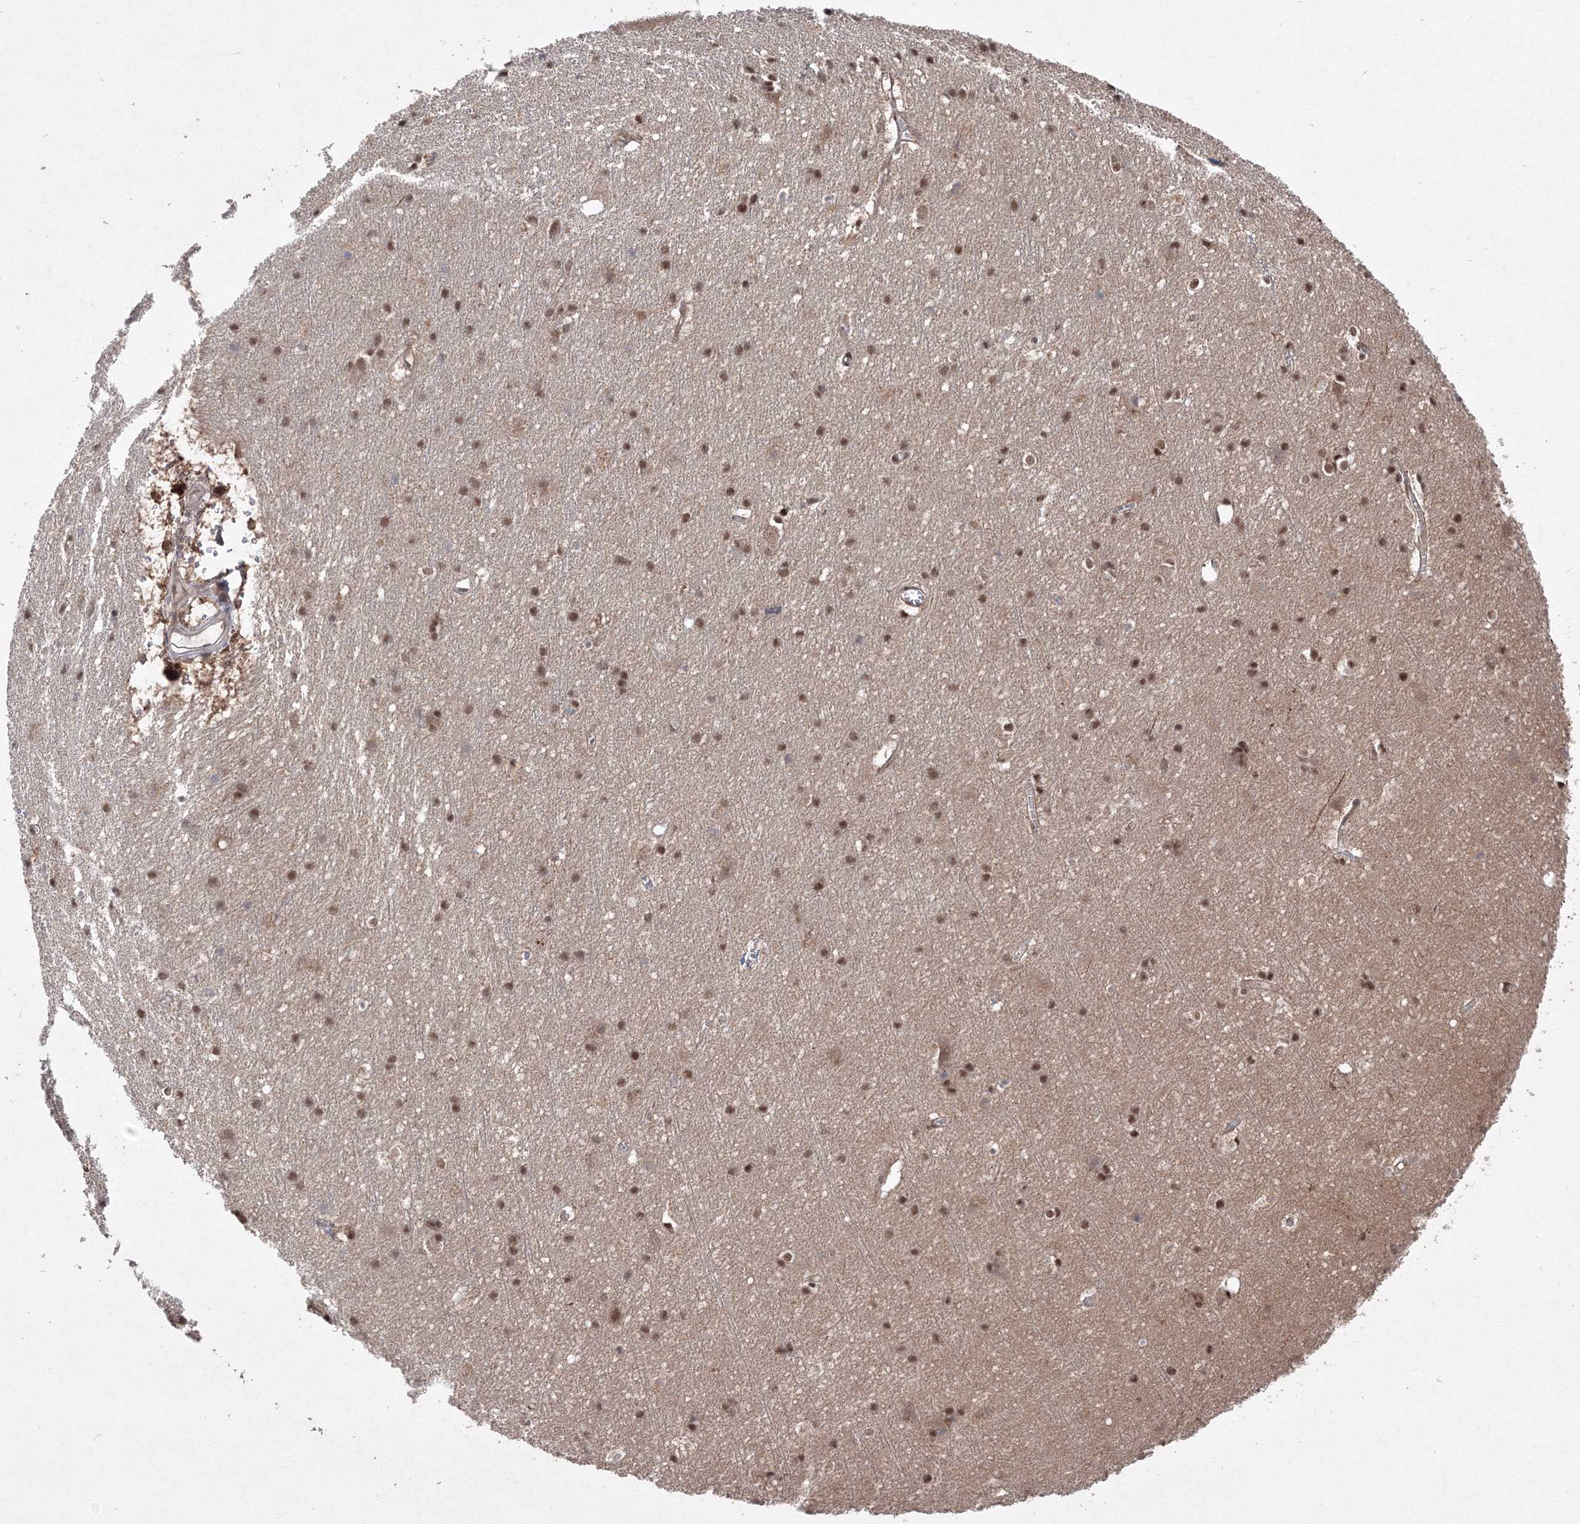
{"staining": {"intensity": "weak", "quantity": "25%-75%", "location": "cytoplasmic/membranous,nuclear"}, "tissue": "cerebral cortex", "cell_type": "Endothelial cells", "image_type": "normal", "snomed": [{"axis": "morphology", "description": "Normal tissue, NOS"}, {"axis": "topography", "description": "Cerebral cortex"}], "caption": "This is a histology image of immunohistochemistry staining of normal cerebral cortex, which shows weak expression in the cytoplasmic/membranous,nuclear of endothelial cells.", "gene": "COPS4", "patient": {"sex": "male", "age": 54}}